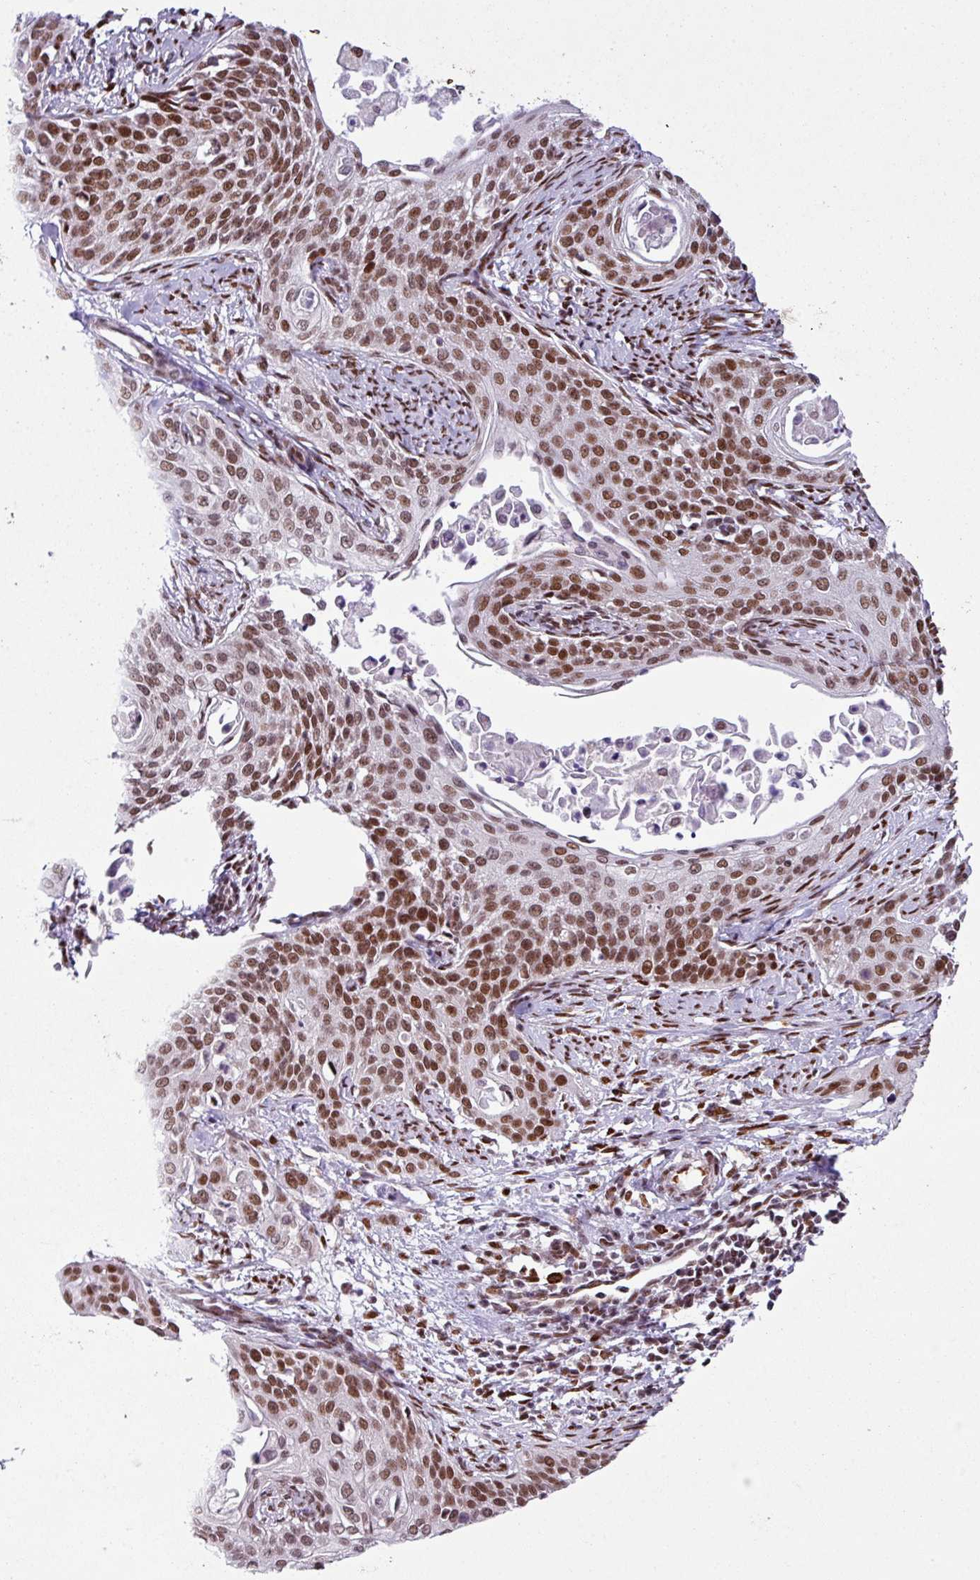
{"staining": {"intensity": "moderate", "quantity": ">75%", "location": "nuclear"}, "tissue": "cervical cancer", "cell_type": "Tumor cells", "image_type": "cancer", "snomed": [{"axis": "morphology", "description": "Squamous cell carcinoma, NOS"}, {"axis": "topography", "description": "Cervix"}], "caption": "Immunohistochemistry (IHC) micrograph of cervical cancer (squamous cell carcinoma) stained for a protein (brown), which reveals medium levels of moderate nuclear staining in about >75% of tumor cells.", "gene": "PRDM5", "patient": {"sex": "female", "age": 44}}